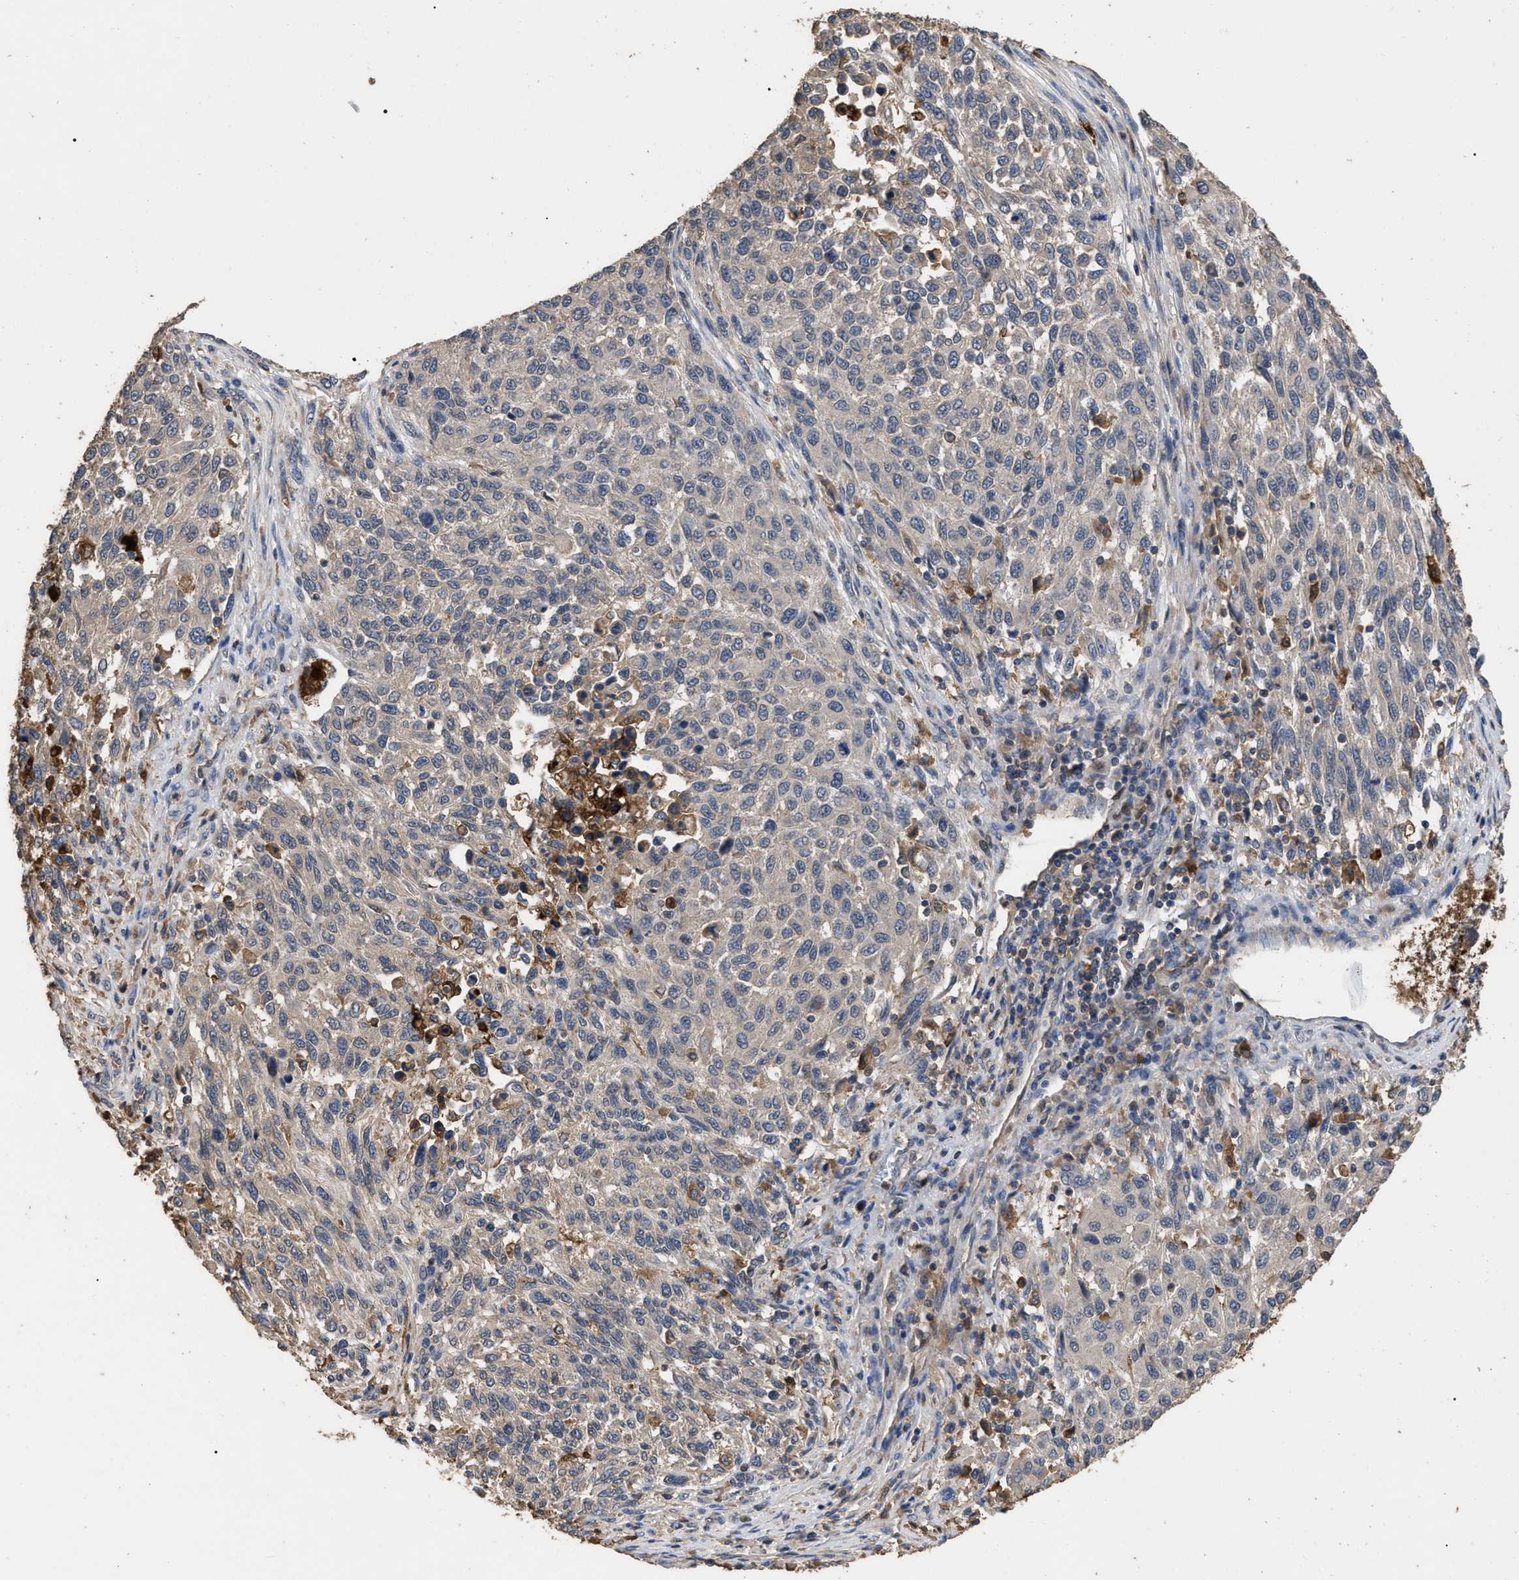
{"staining": {"intensity": "negative", "quantity": "none", "location": "none"}, "tissue": "melanoma", "cell_type": "Tumor cells", "image_type": "cancer", "snomed": [{"axis": "morphology", "description": "Malignant melanoma, Metastatic site"}, {"axis": "topography", "description": "Lymph node"}], "caption": "Tumor cells show no significant positivity in malignant melanoma (metastatic site). (DAB immunohistochemistry (IHC), high magnification).", "gene": "GPR179", "patient": {"sex": "male", "age": 61}}